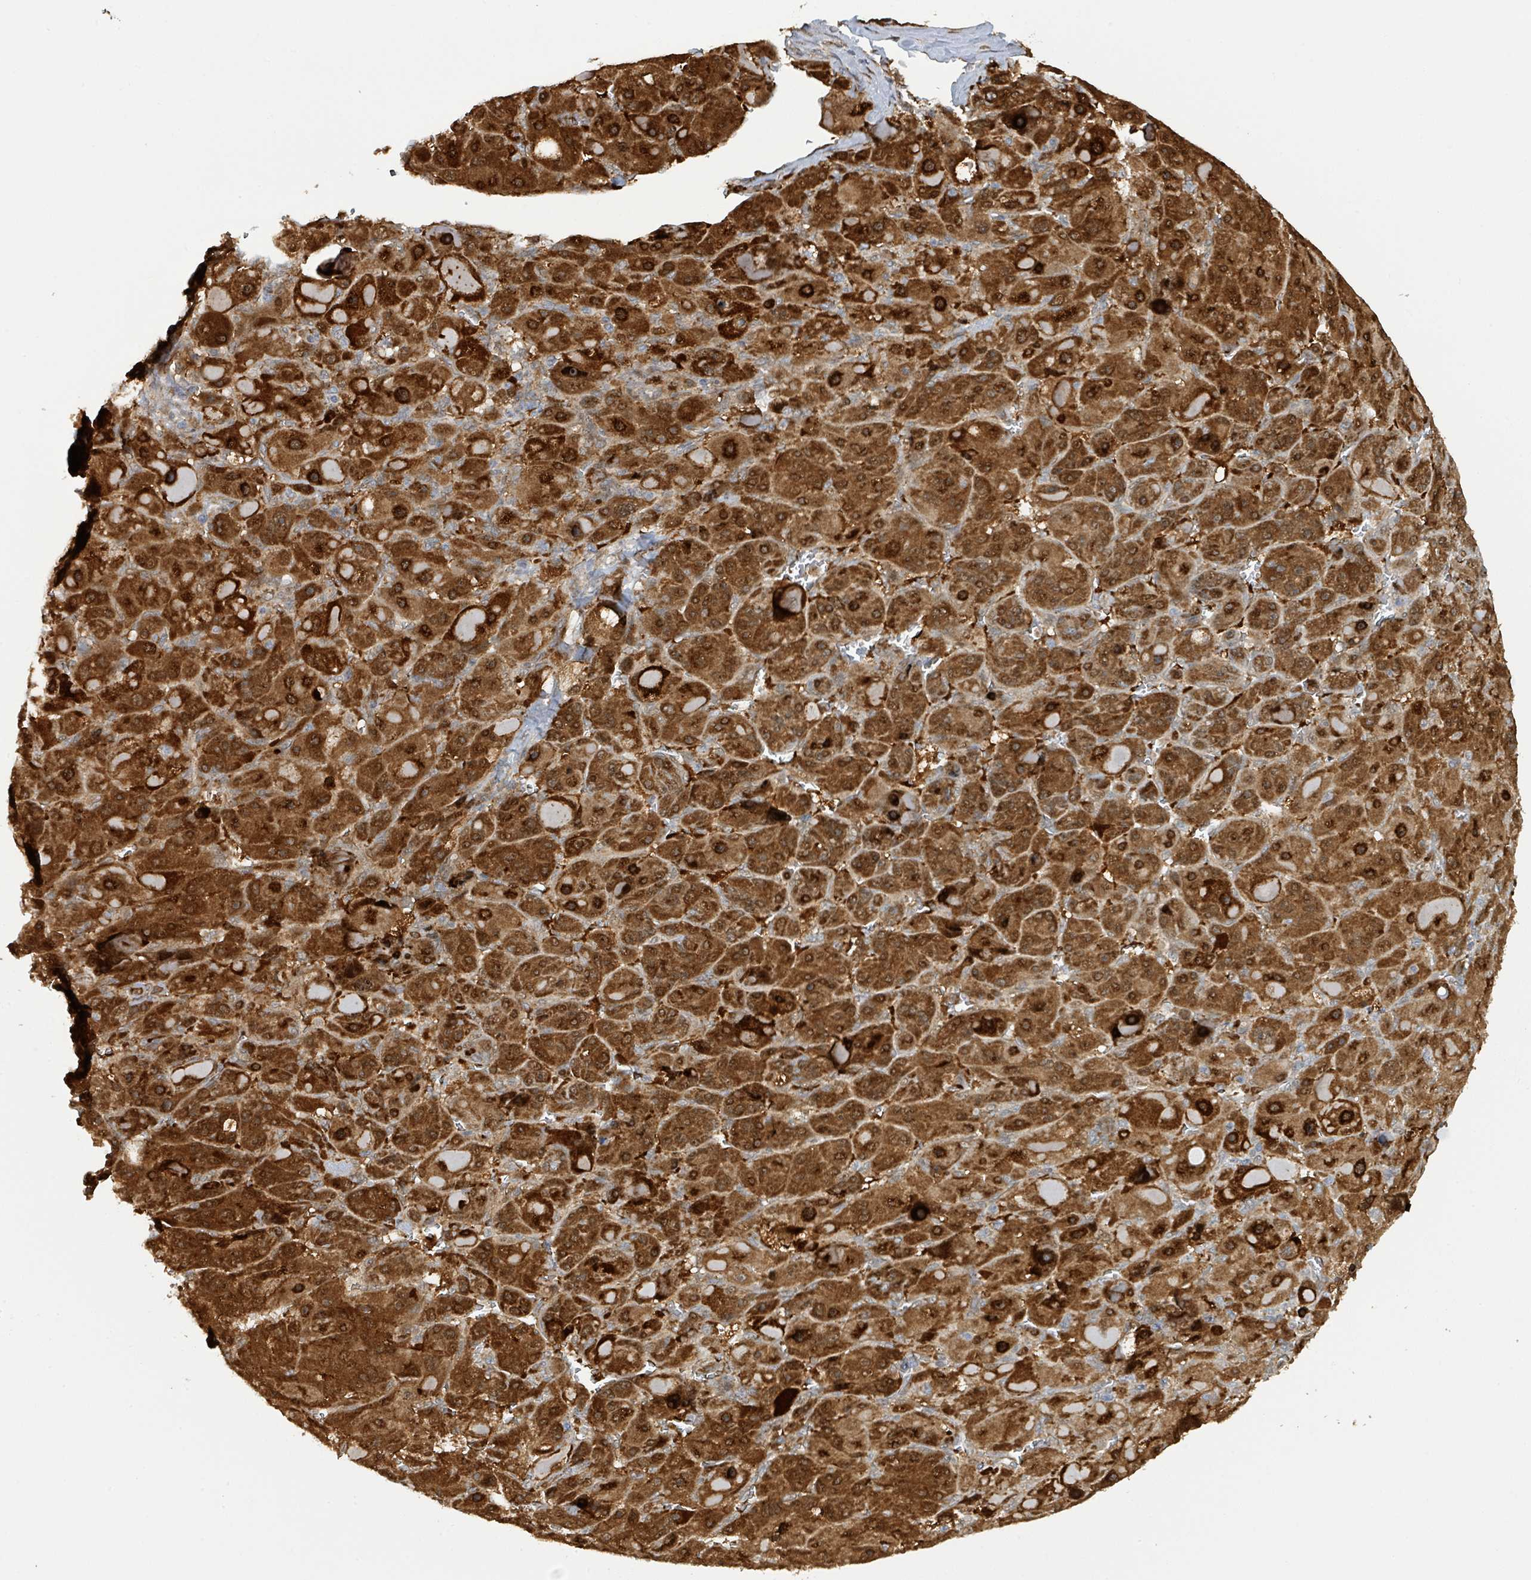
{"staining": {"intensity": "strong", "quantity": ">75%", "location": "cytoplasmic/membranous,nuclear"}, "tissue": "liver cancer", "cell_type": "Tumor cells", "image_type": "cancer", "snomed": [{"axis": "morphology", "description": "Carcinoma, Hepatocellular, NOS"}, {"axis": "topography", "description": "Liver"}], "caption": "Strong cytoplasmic/membranous and nuclear protein staining is identified in approximately >75% of tumor cells in liver hepatocellular carcinoma. Nuclei are stained in blue.", "gene": "PSMB7", "patient": {"sex": "male", "age": 76}}